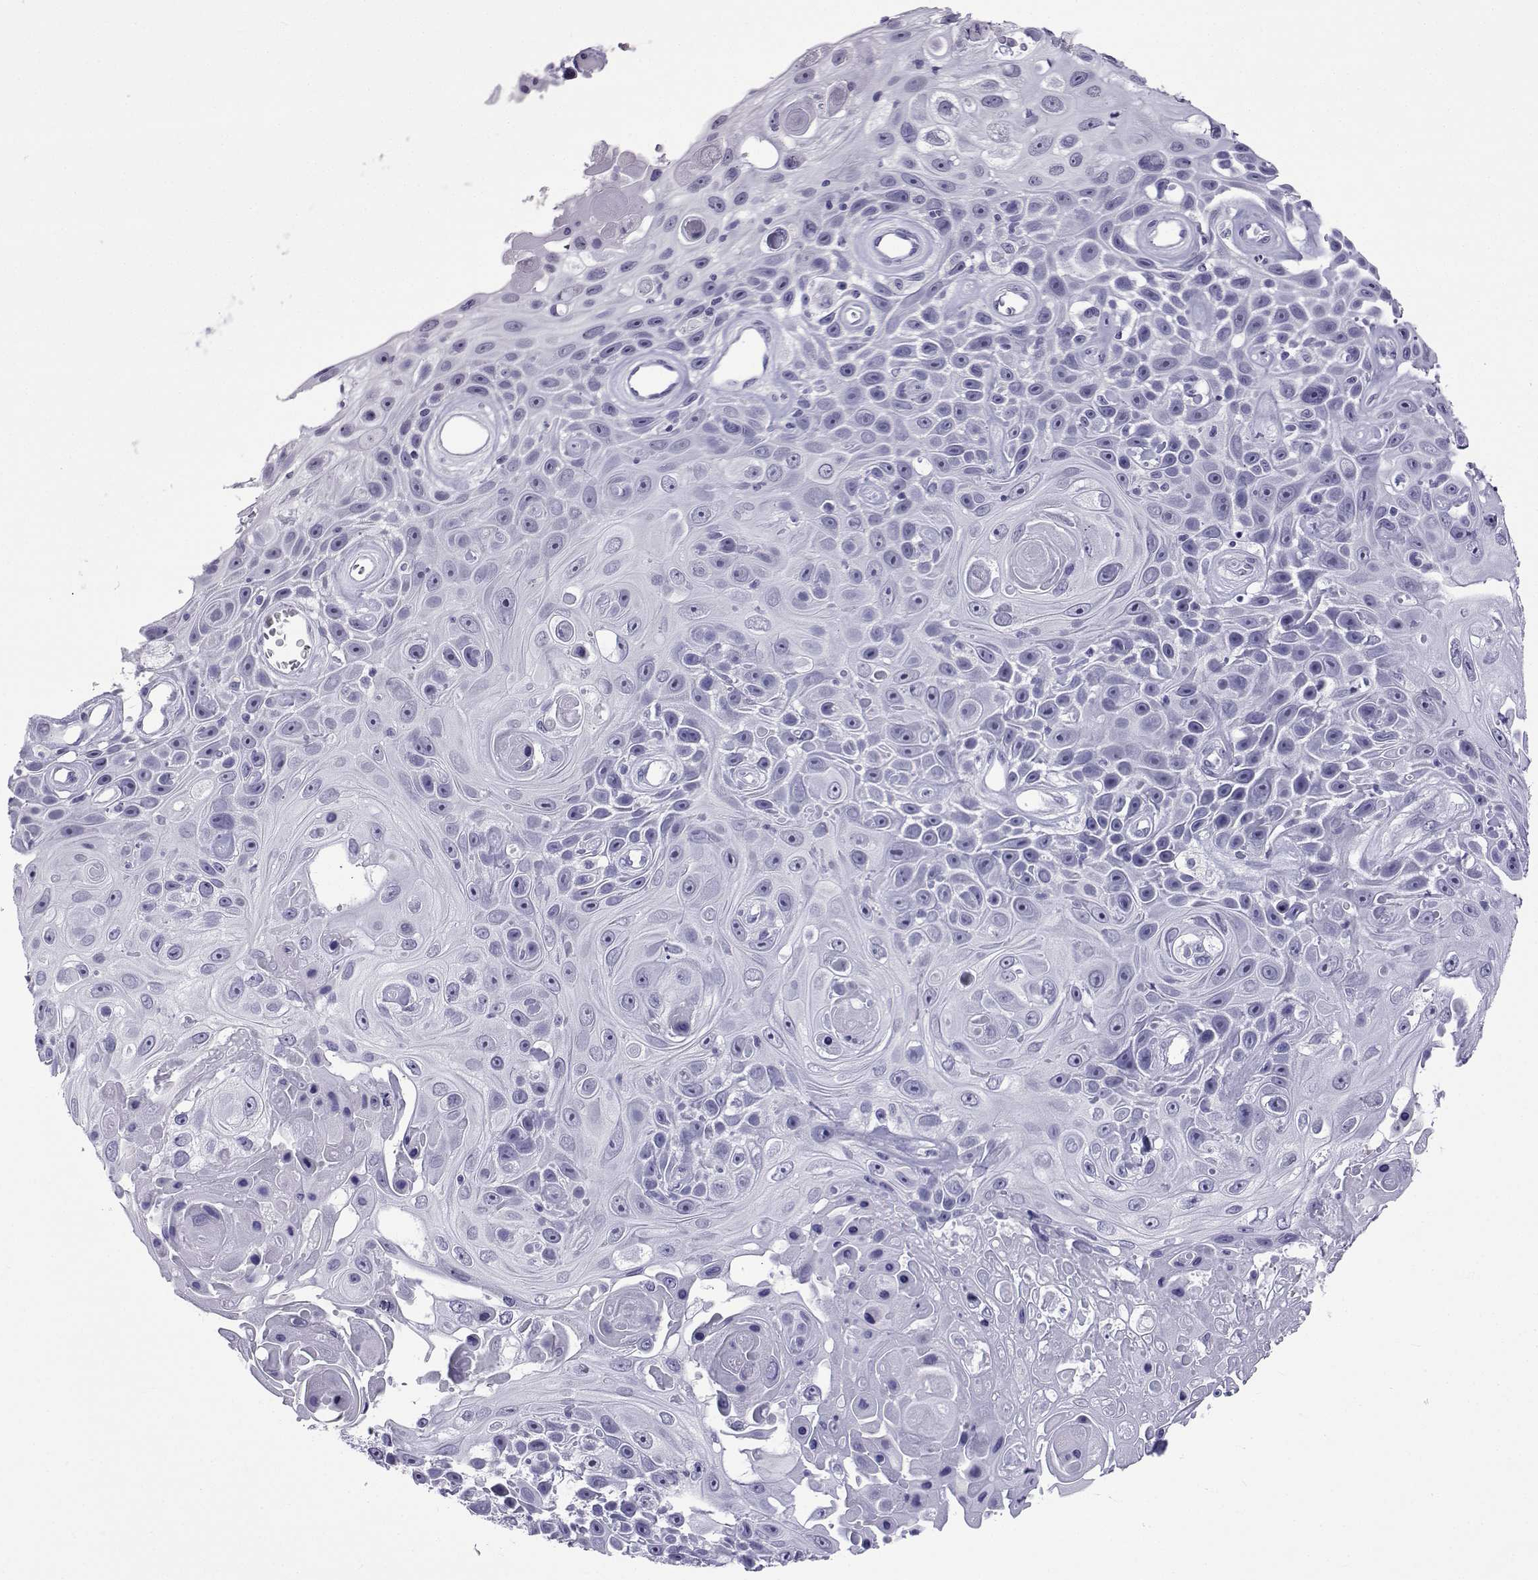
{"staining": {"intensity": "negative", "quantity": "none", "location": "none"}, "tissue": "skin cancer", "cell_type": "Tumor cells", "image_type": "cancer", "snomed": [{"axis": "morphology", "description": "Squamous cell carcinoma, NOS"}, {"axis": "topography", "description": "Skin"}], "caption": "Tumor cells show no significant expression in skin squamous cell carcinoma.", "gene": "ACTL7A", "patient": {"sex": "male", "age": 82}}